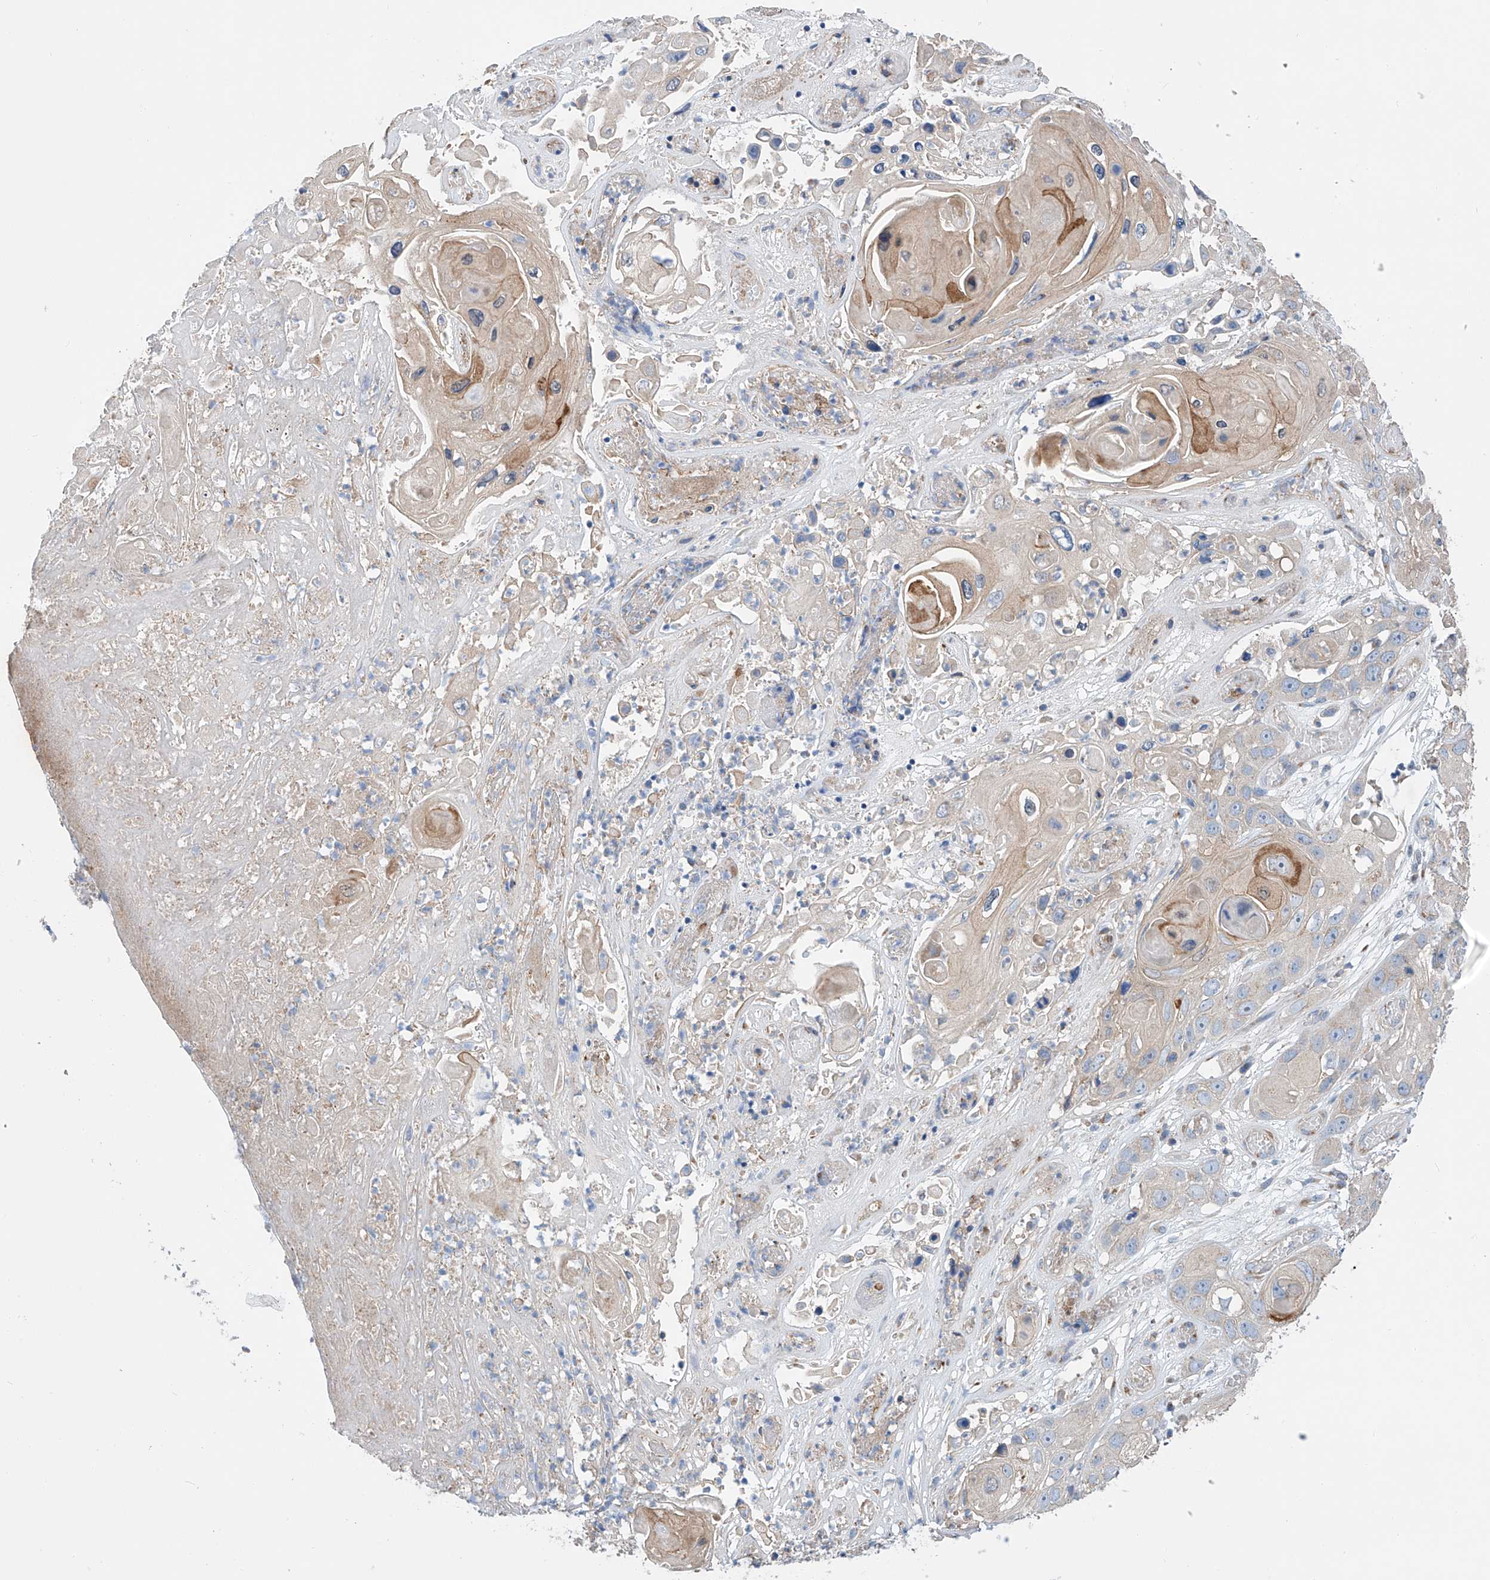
{"staining": {"intensity": "negative", "quantity": "none", "location": "none"}, "tissue": "skin cancer", "cell_type": "Tumor cells", "image_type": "cancer", "snomed": [{"axis": "morphology", "description": "Squamous cell carcinoma, NOS"}, {"axis": "topography", "description": "Skin"}], "caption": "This photomicrograph is of squamous cell carcinoma (skin) stained with immunohistochemistry to label a protein in brown with the nuclei are counter-stained blue. There is no staining in tumor cells. The staining was performed using DAB (3,3'-diaminobenzidine) to visualize the protein expression in brown, while the nuclei were stained in blue with hematoxylin (Magnification: 20x).", "gene": "SLC22A7", "patient": {"sex": "male", "age": 55}}